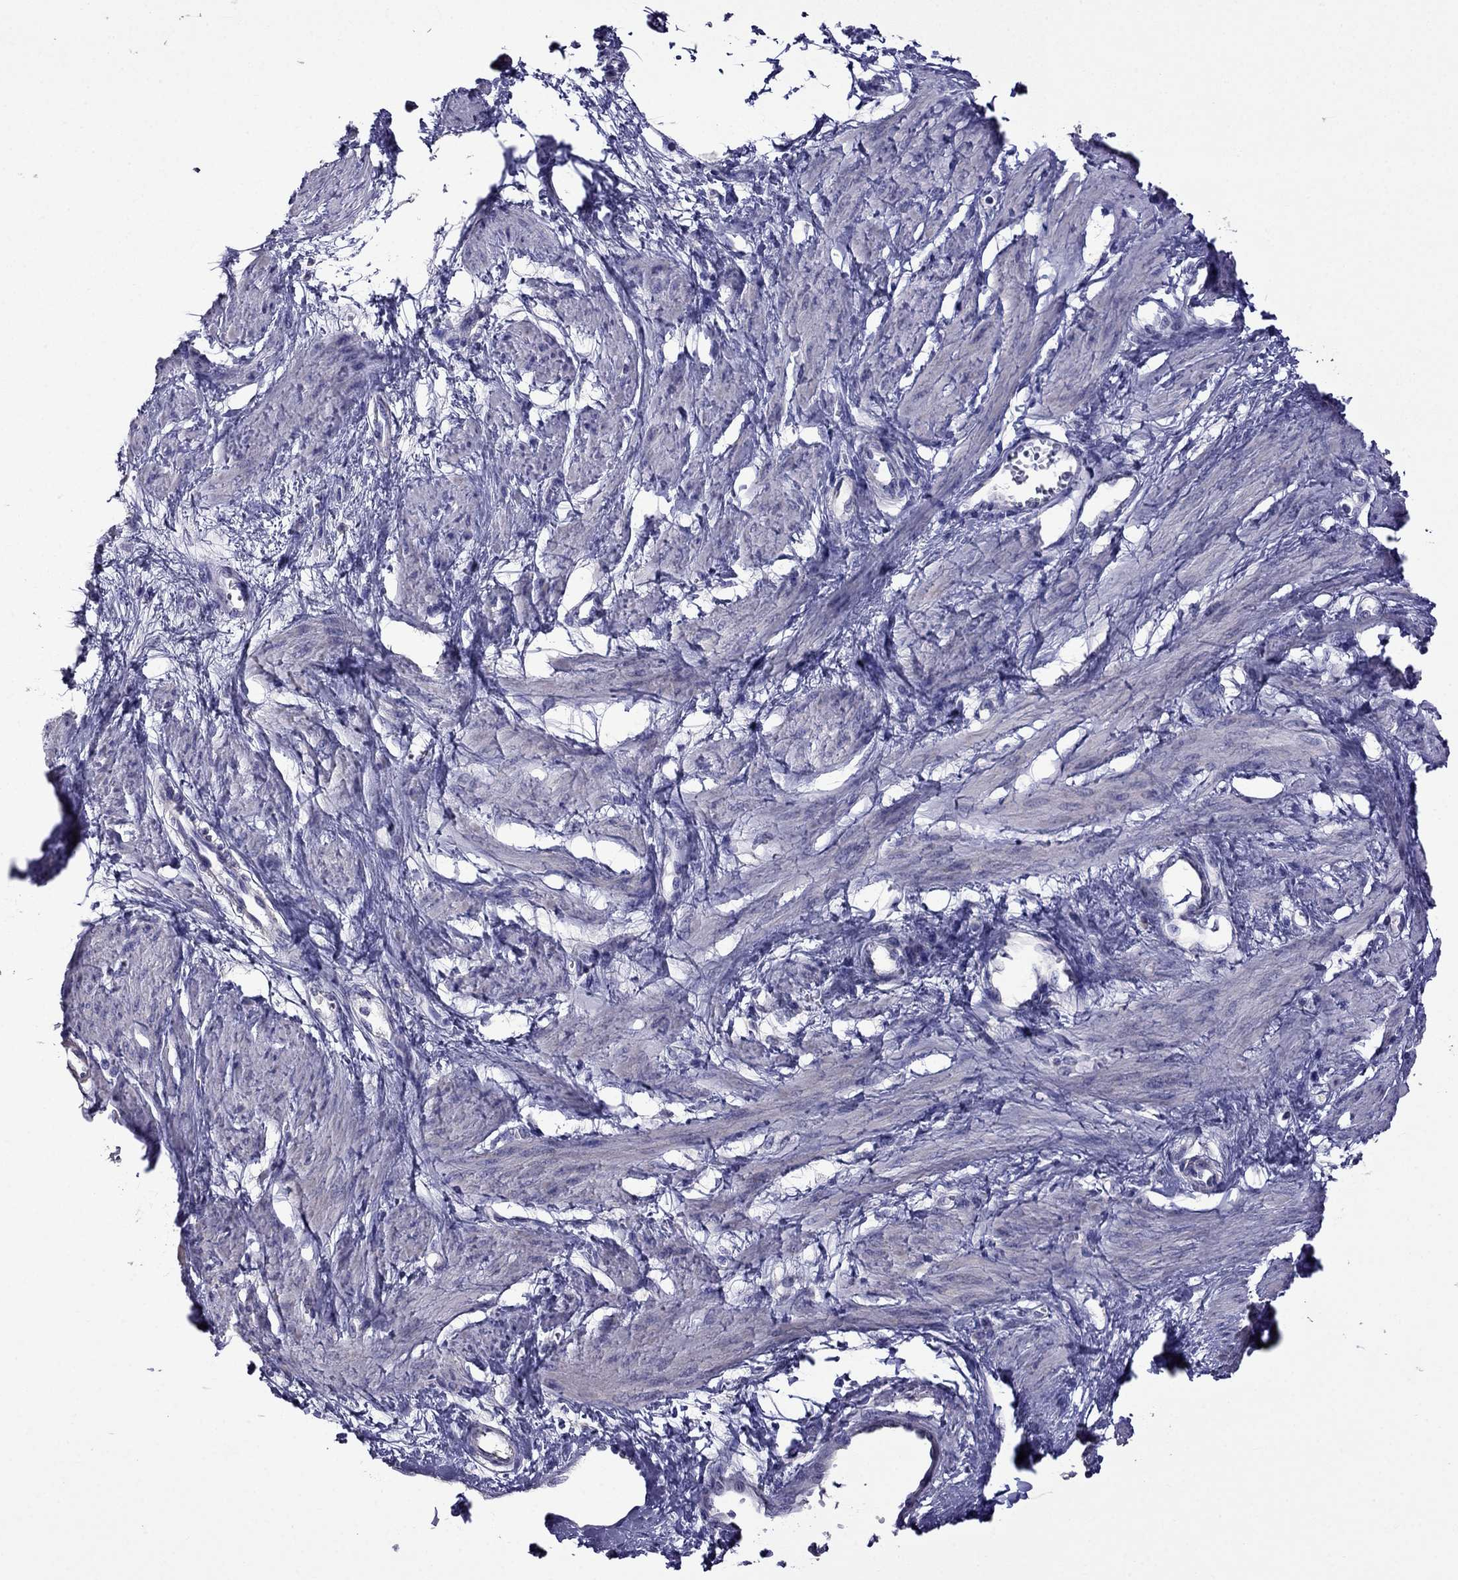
{"staining": {"intensity": "negative", "quantity": "none", "location": "none"}, "tissue": "smooth muscle", "cell_type": "Smooth muscle cells", "image_type": "normal", "snomed": [{"axis": "morphology", "description": "Normal tissue, NOS"}, {"axis": "topography", "description": "Smooth muscle"}, {"axis": "topography", "description": "Uterus"}], "caption": "Immunohistochemistry (IHC) of unremarkable human smooth muscle reveals no staining in smooth muscle cells.", "gene": "AK5", "patient": {"sex": "female", "age": 39}}